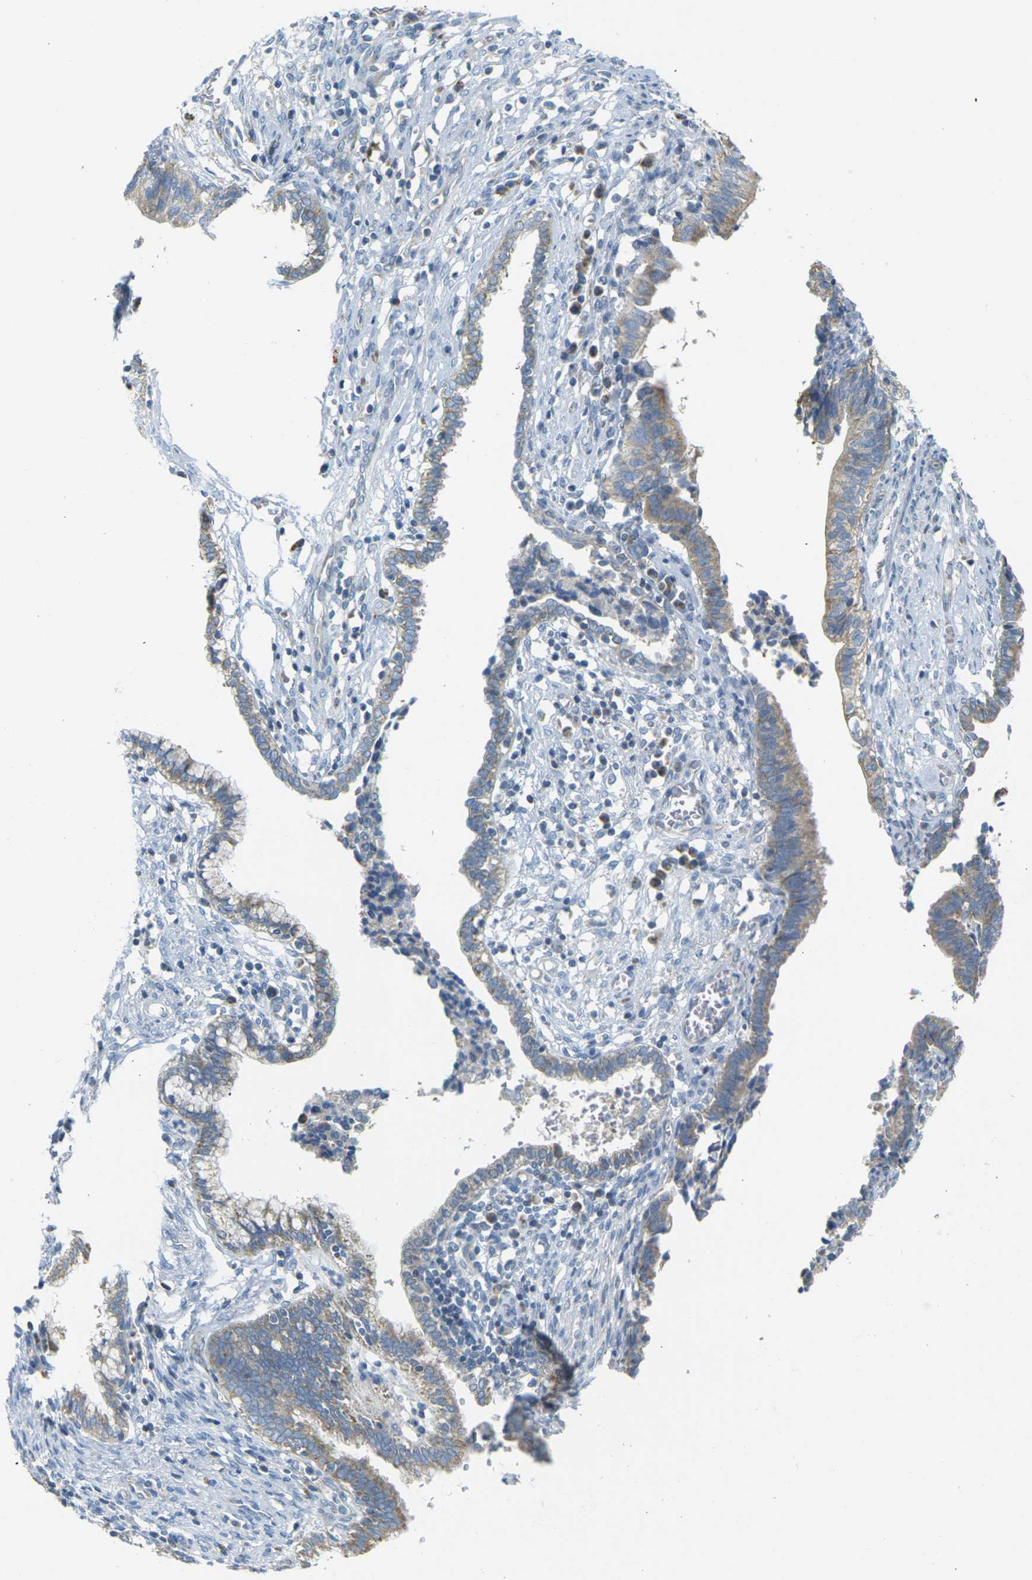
{"staining": {"intensity": "weak", "quantity": ">75%", "location": "cytoplasmic/membranous"}, "tissue": "cervical cancer", "cell_type": "Tumor cells", "image_type": "cancer", "snomed": [{"axis": "morphology", "description": "Adenocarcinoma, NOS"}, {"axis": "topography", "description": "Cervix"}], "caption": "This histopathology image exhibits IHC staining of human cervical cancer, with low weak cytoplasmic/membranous expression in about >75% of tumor cells.", "gene": "PARD6B", "patient": {"sex": "female", "age": 44}}